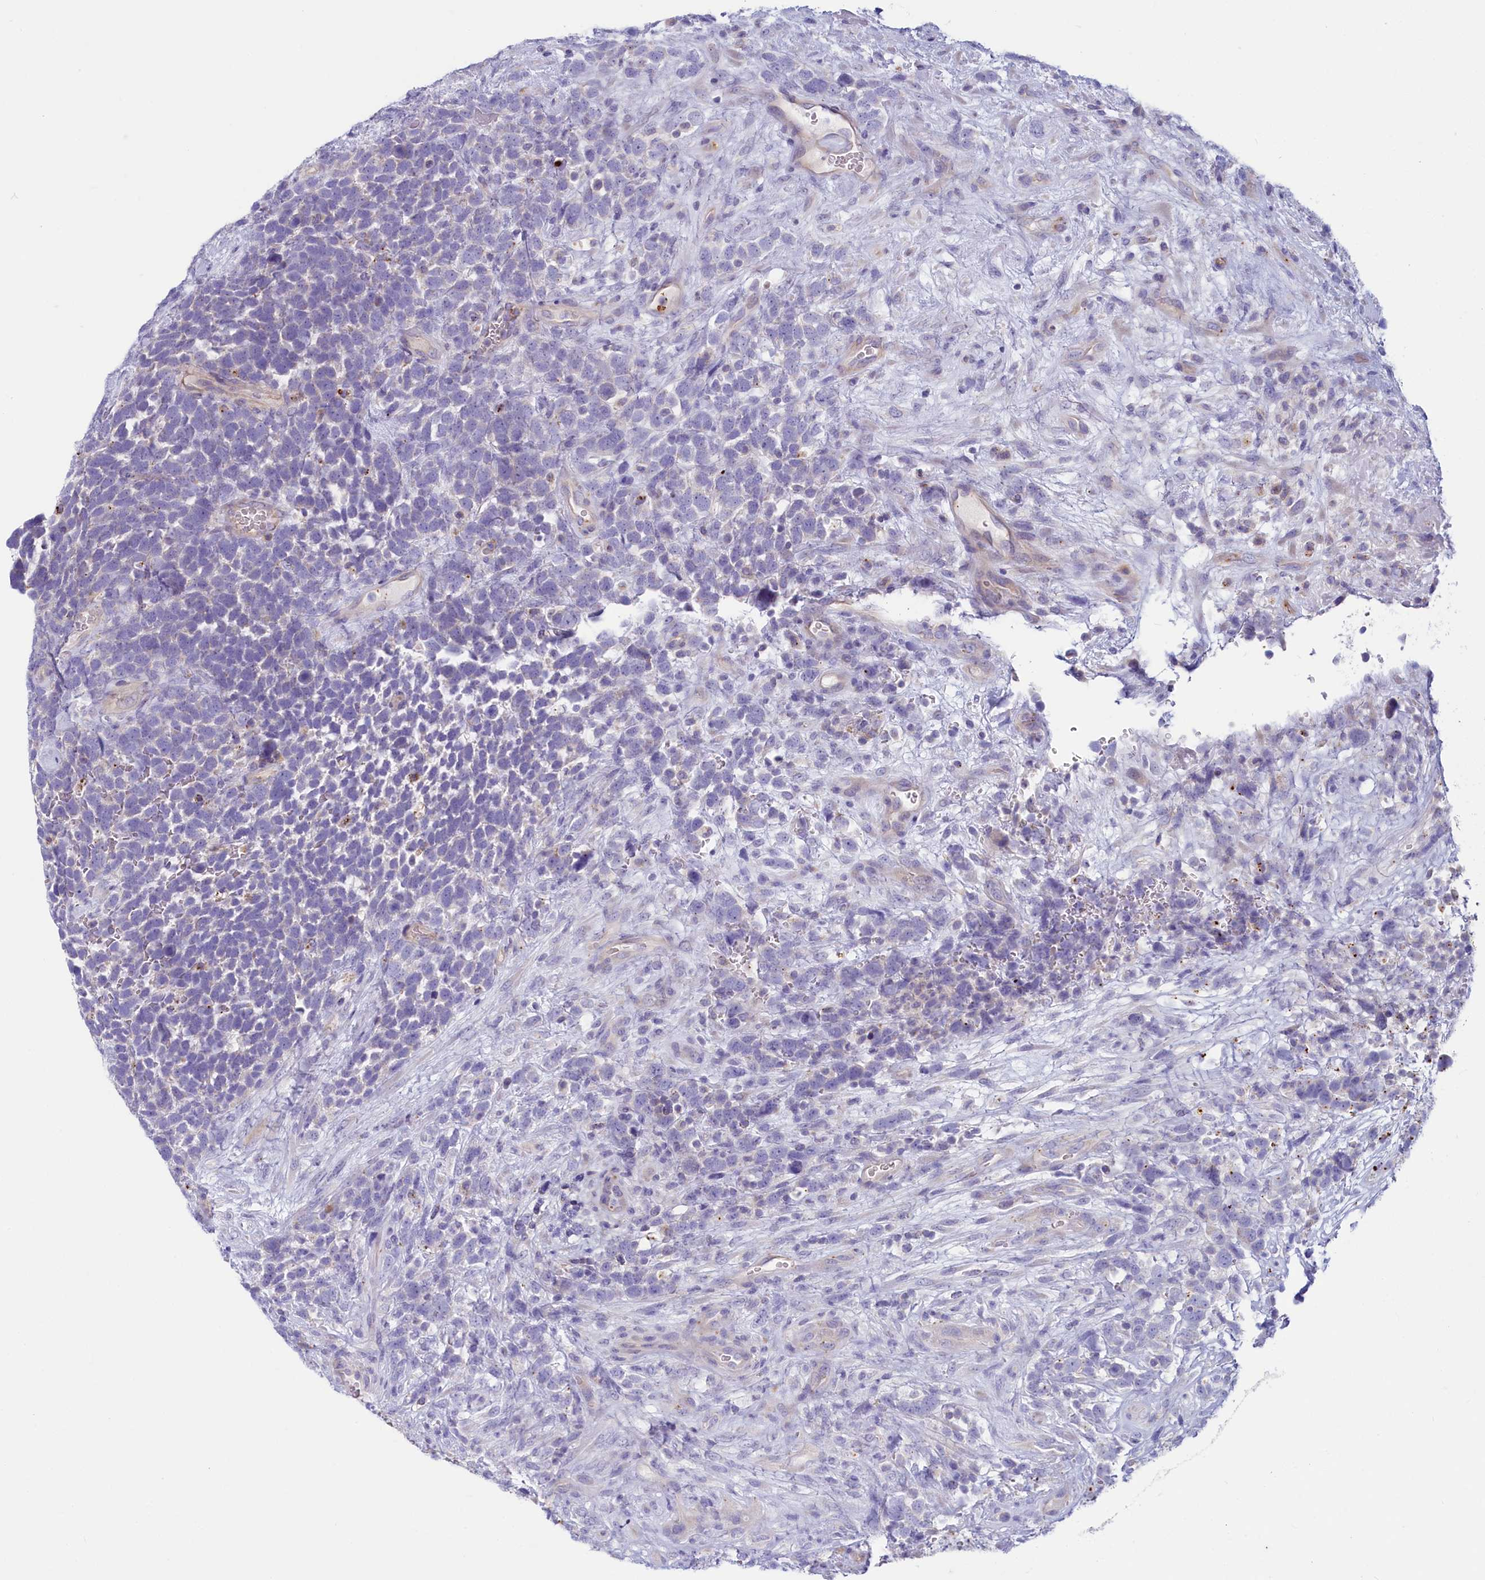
{"staining": {"intensity": "negative", "quantity": "none", "location": "none"}, "tissue": "urothelial cancer", "cell_type": "Tumor cells", "image_type": "cancer", "snomed": [{"axis": "morphology", "description": "Urothelial carcinoma, High grade"}, {"axis": "topography", "description": "Urinary bladder"}], "caption": "Tumor cells are negative for protein expression in human urothelial cancer.", "gene": "LMOD3", "patient": {"sex": "female", "age": 82}}